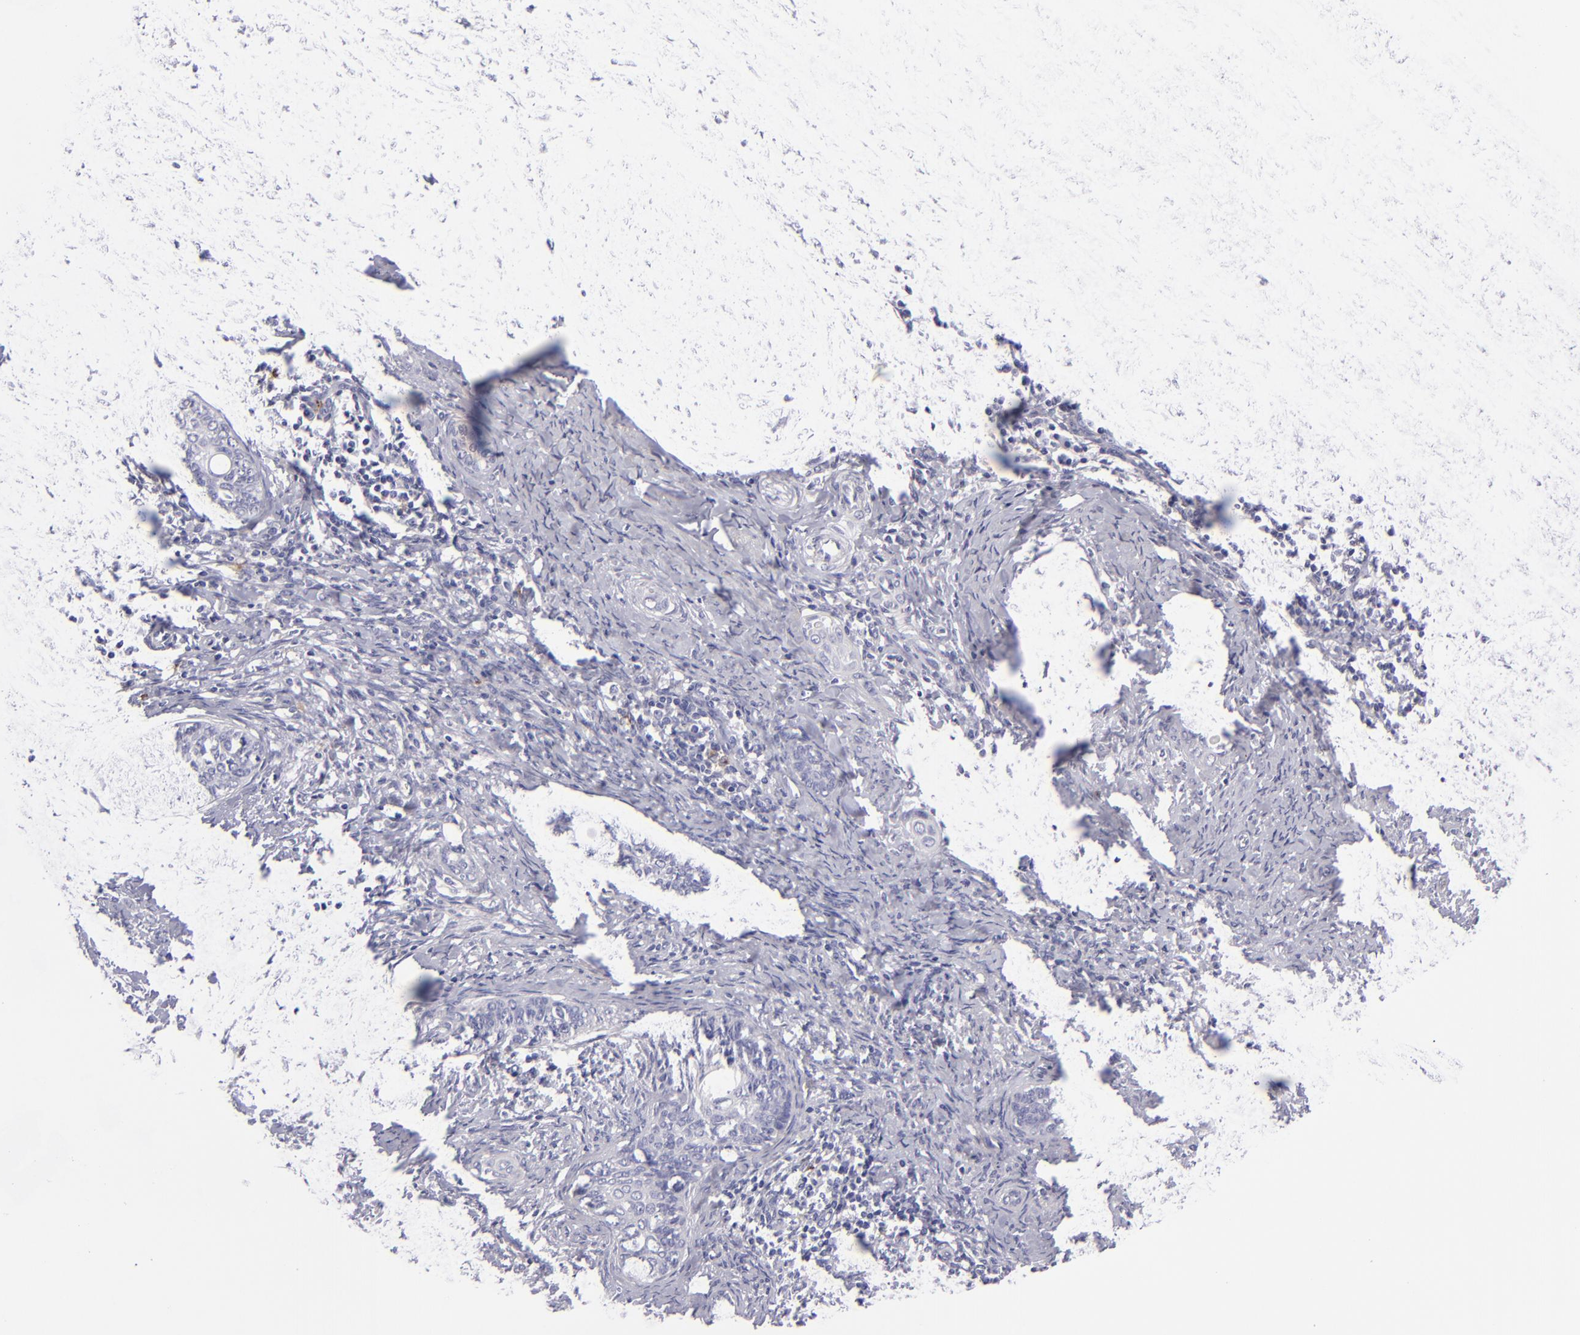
{"staining": {"intensity": "negative", "quantity": "none", "location": "none"}, "tissue": "cervical cancer", "cell_type": "Tumor cells", "image_type": "cancer", "snomed": [{"axis": "morphology", "description": "Squamous cell carcinoma, NOS"}, {"axis": "topography", "description": "Cervix"}], "caption": "Immunohistochemical staining of cervical cancer displays no significant positivity in tumor cells.", "gene": "ANPEP", "patient": {"sex": "female", "age": 33}}